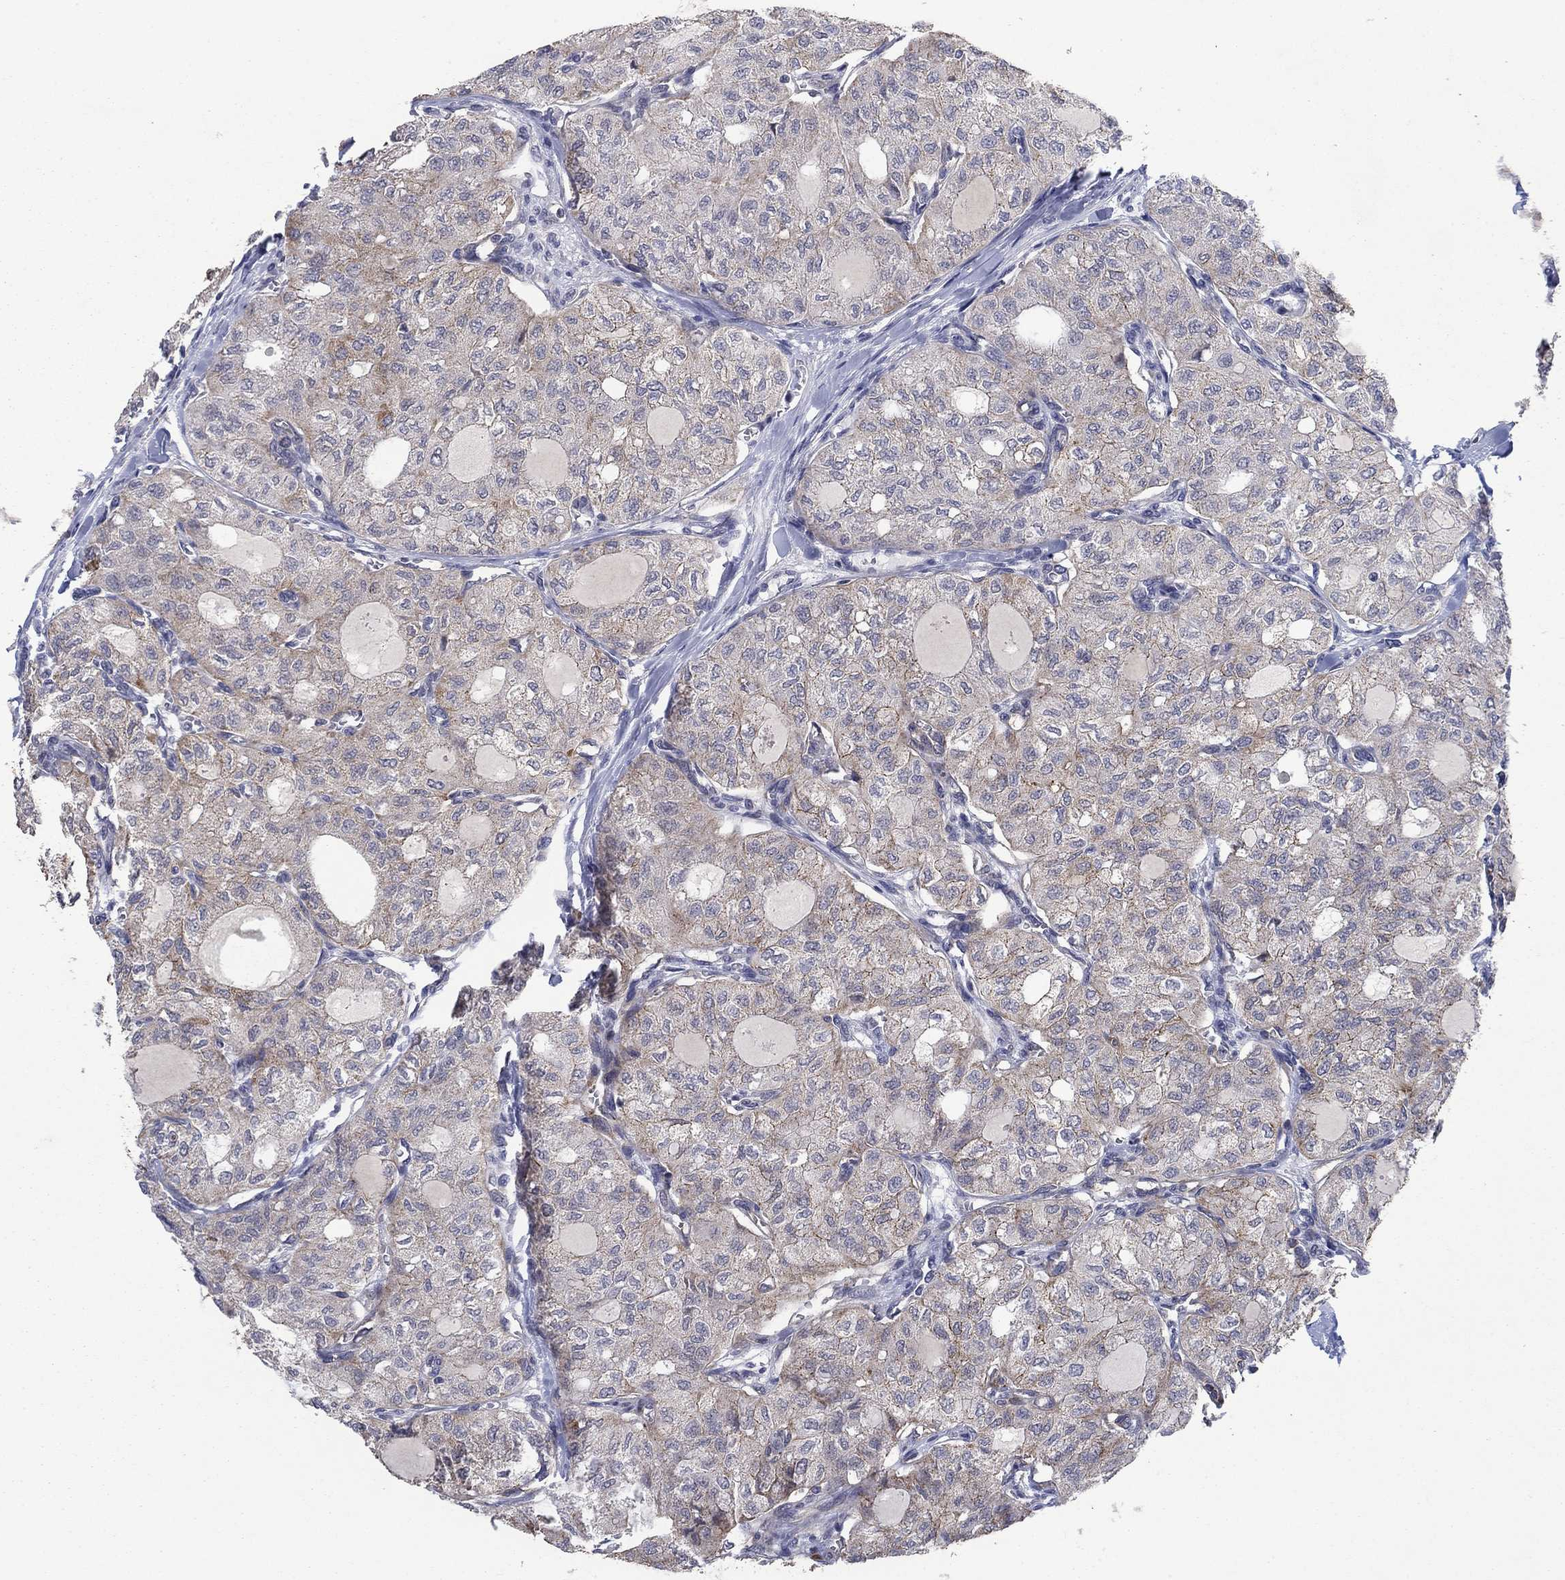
{"staining": {"intensity": "moderate", "quantity": "<25%", "location": "cytoplasmic/membranous"}, "tissue": "thyroid cancer", "cell_type": "Tumor cells", "image_type": "cancer", "snomed": [{"axis": "morphology", "description": "Follicular adenoma carcinoma, NOS"}, {"axis": "topography", "description": "Thyroid gland"}], "caption": "Moderate cytoplasmic/membranous protein expression is identified in approximately <25% of tumor cells in thyroid cancer.", "gene": "SDC1", "patient": {"sex": "male", "age": 75}}